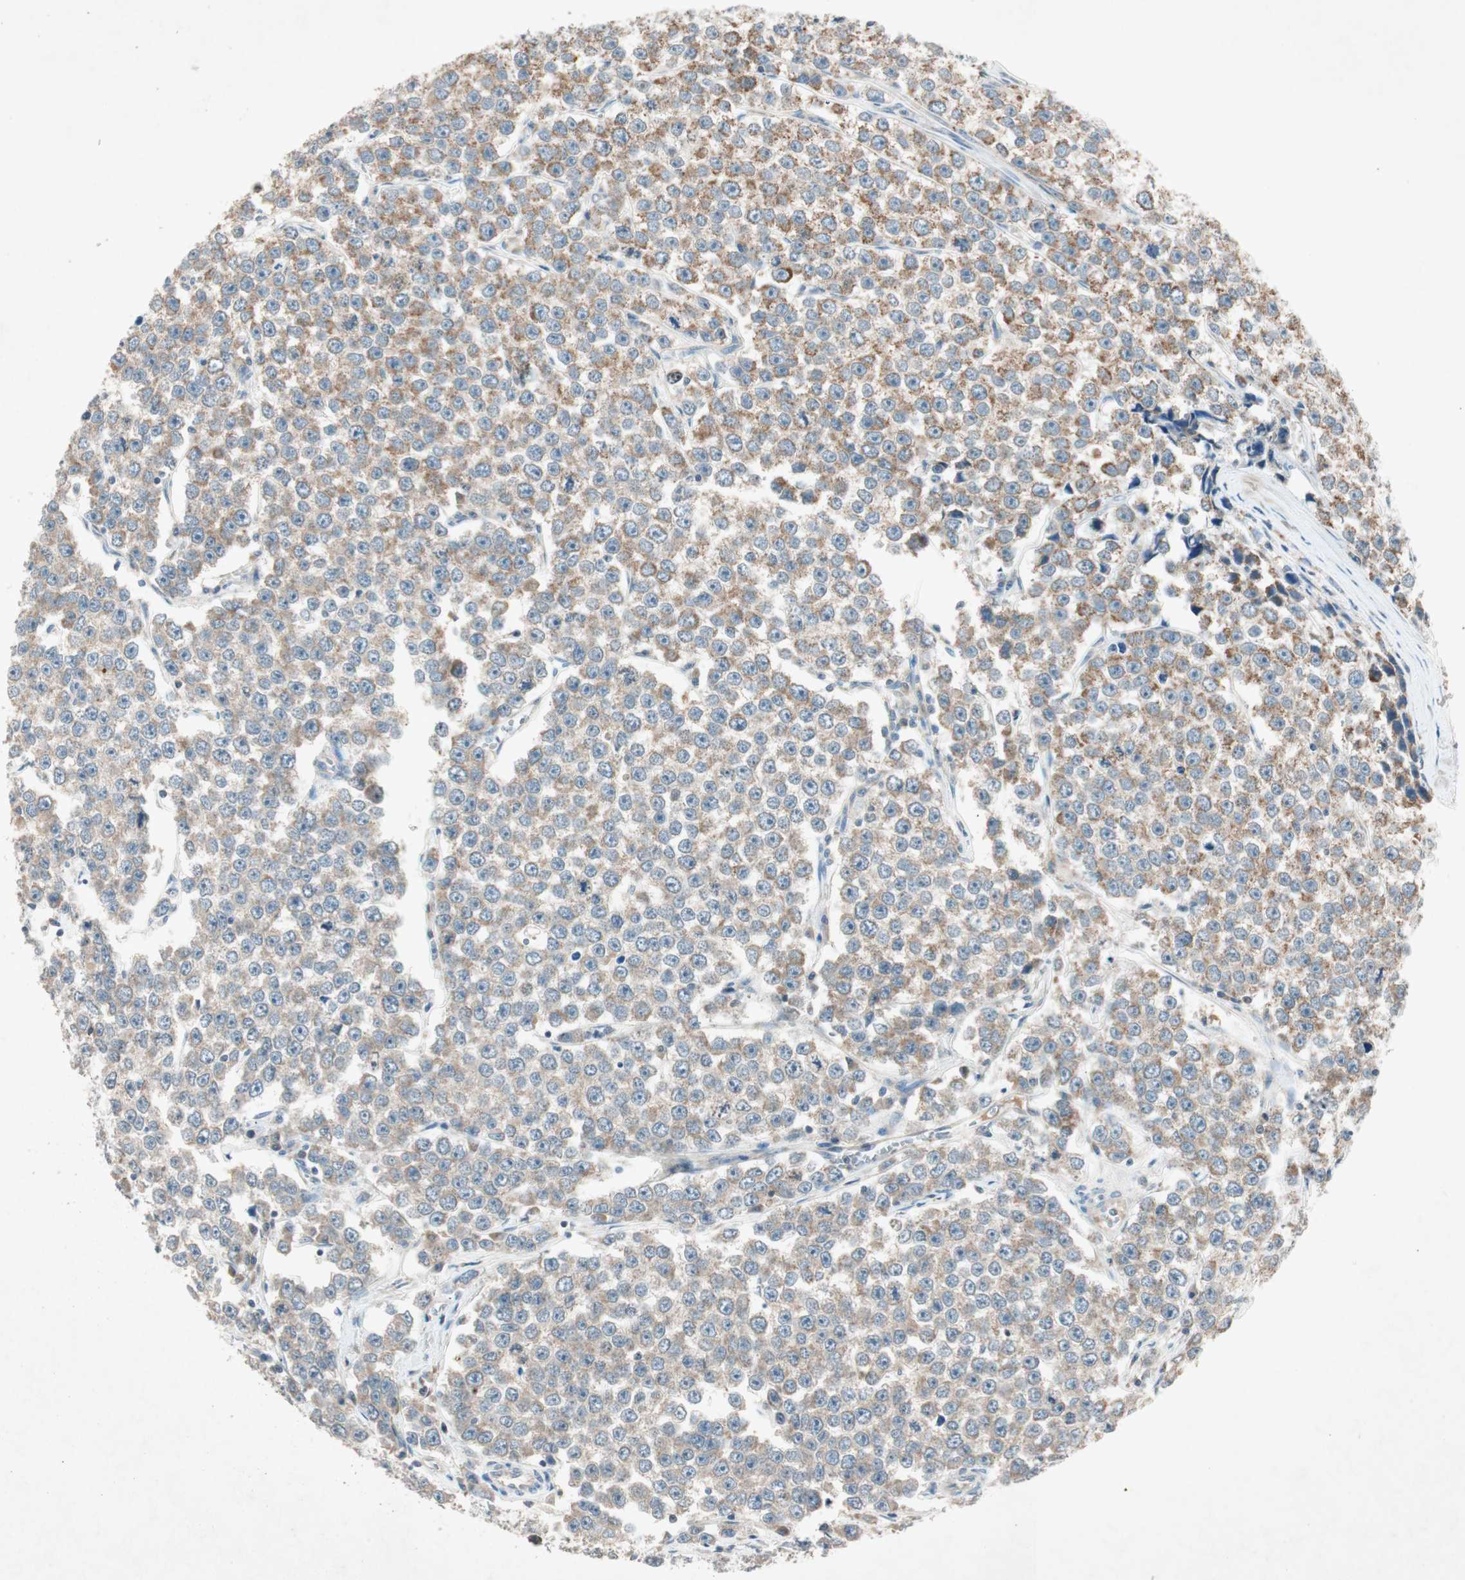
{"staining": {"intensity": "weak", "quantity": "25%-75%", "location": "cytoplasmic/membranous"}, "tissue": "testis cancer", "cell_type": "Tumor cells", "image_type": "cancer", "snomed": [{"axis": "morphology", "description": "Seminoma, NOS"}, {"axis": "morphology", "description": "Carcinoma, Embryonal, NOS"}, {"axis": "topography", "description": "Testis"}], "caption": "Human testis embryonal carcinoma stained with a protein marker displays weak staining in tumor cells.", "gene": "NKAIN1", "patient": {"sex": "male", "age": 52}}